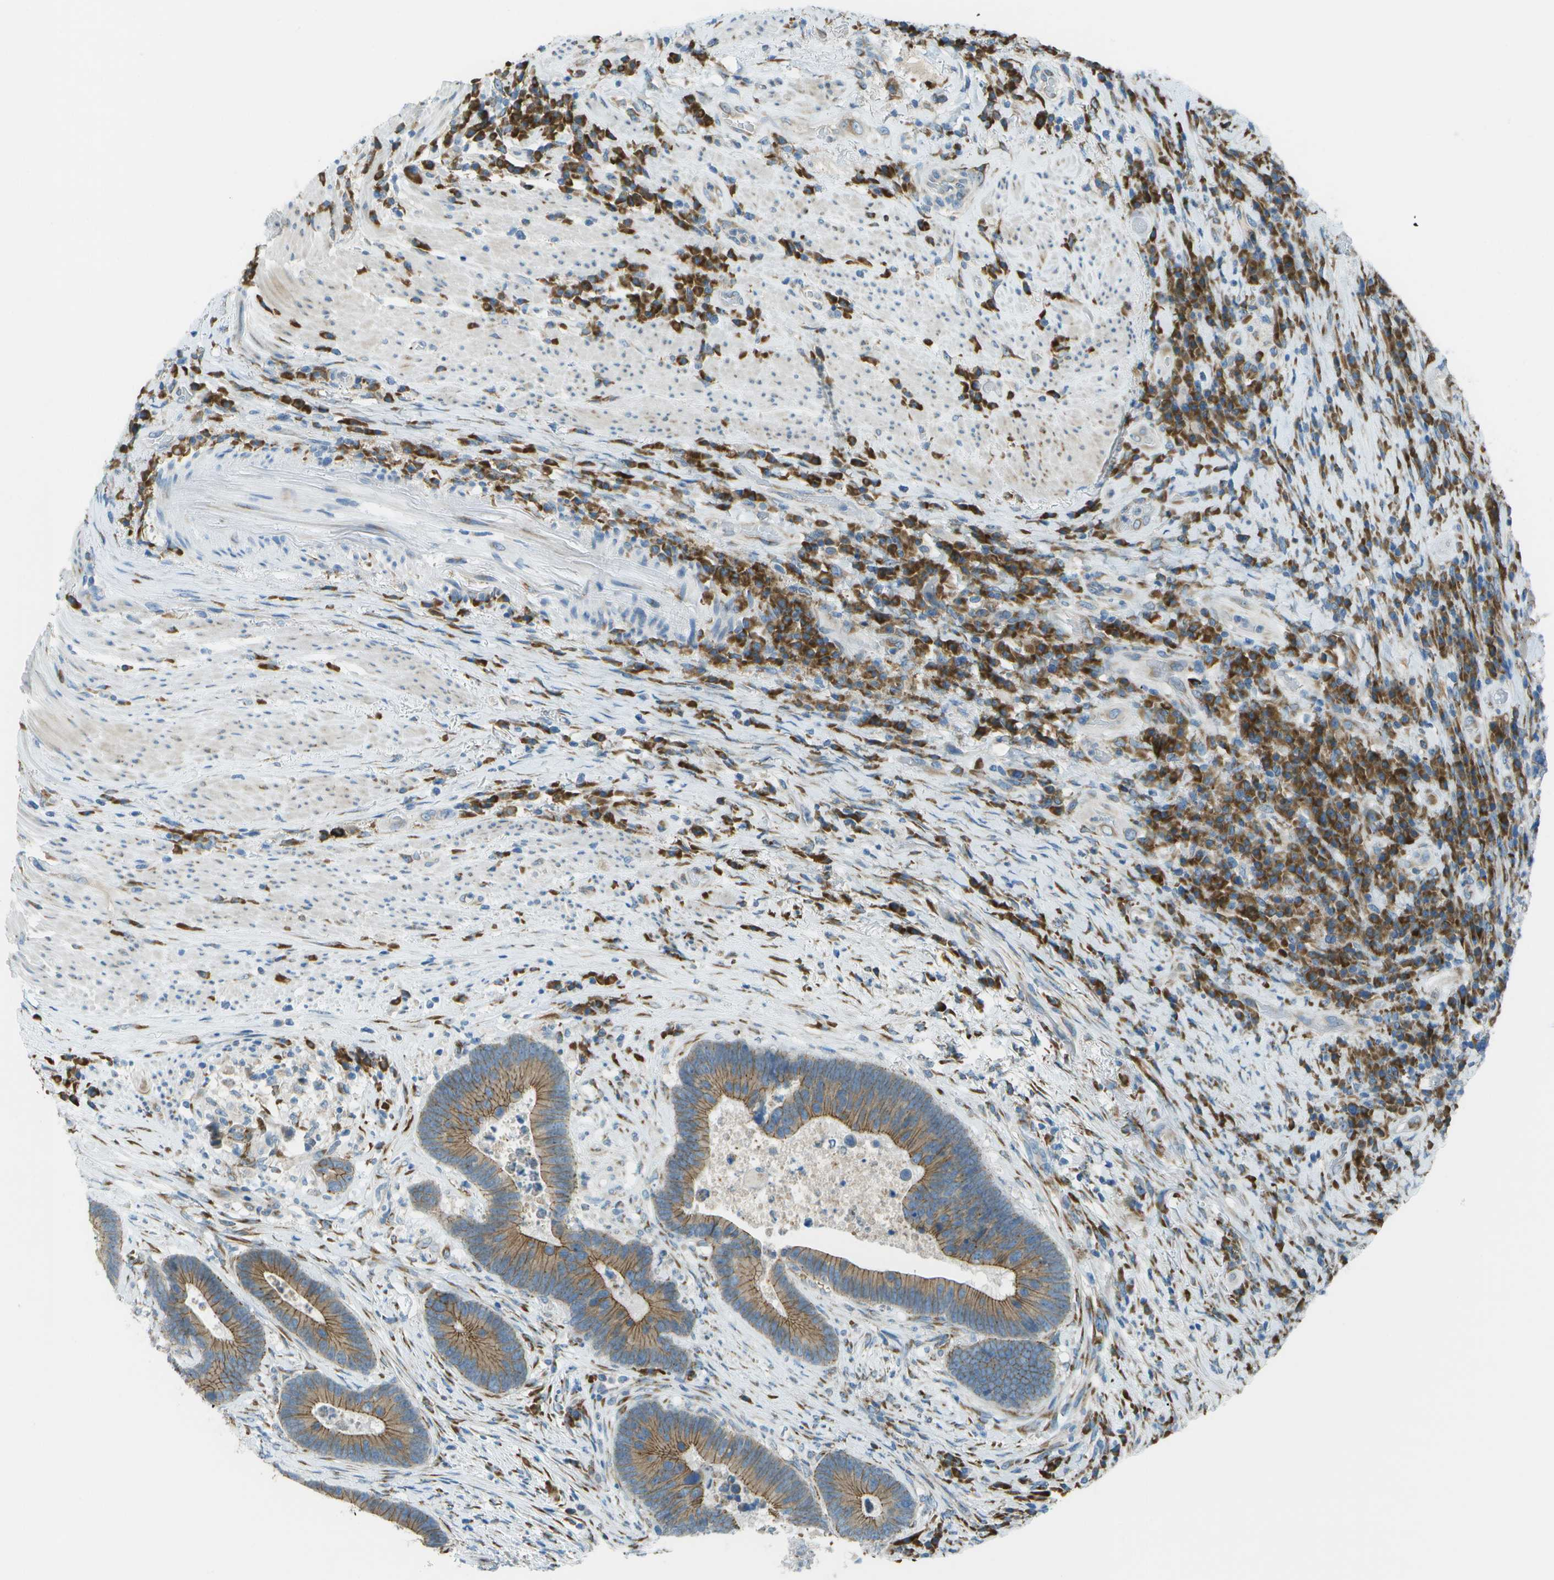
{"staining": {"intensity": "moderate", "quantity": ">75%", "location": "cytoplasmic/membranous"}, "tissue": "colorectal cancer", "cell_type": "Tumor cells", "image_type": "cancer", "snomed": [{"axis": "morphology", "description": "Adenocarcinoma, NOS"}, {"axis": "topography", "description": "Rectum"}], "caption": "Tumor cells reveal medium levels of moderate cytoplasmic/membranous positivity in approximately >75% of cells in colorectal adenocarcinoma. Using DAB (brown) and hematoxylin (blue) stains, captured at high magnification using brightfield microscopy.", "gene": "KCTD3", "patient": {"sex": "female", "age": 89}}